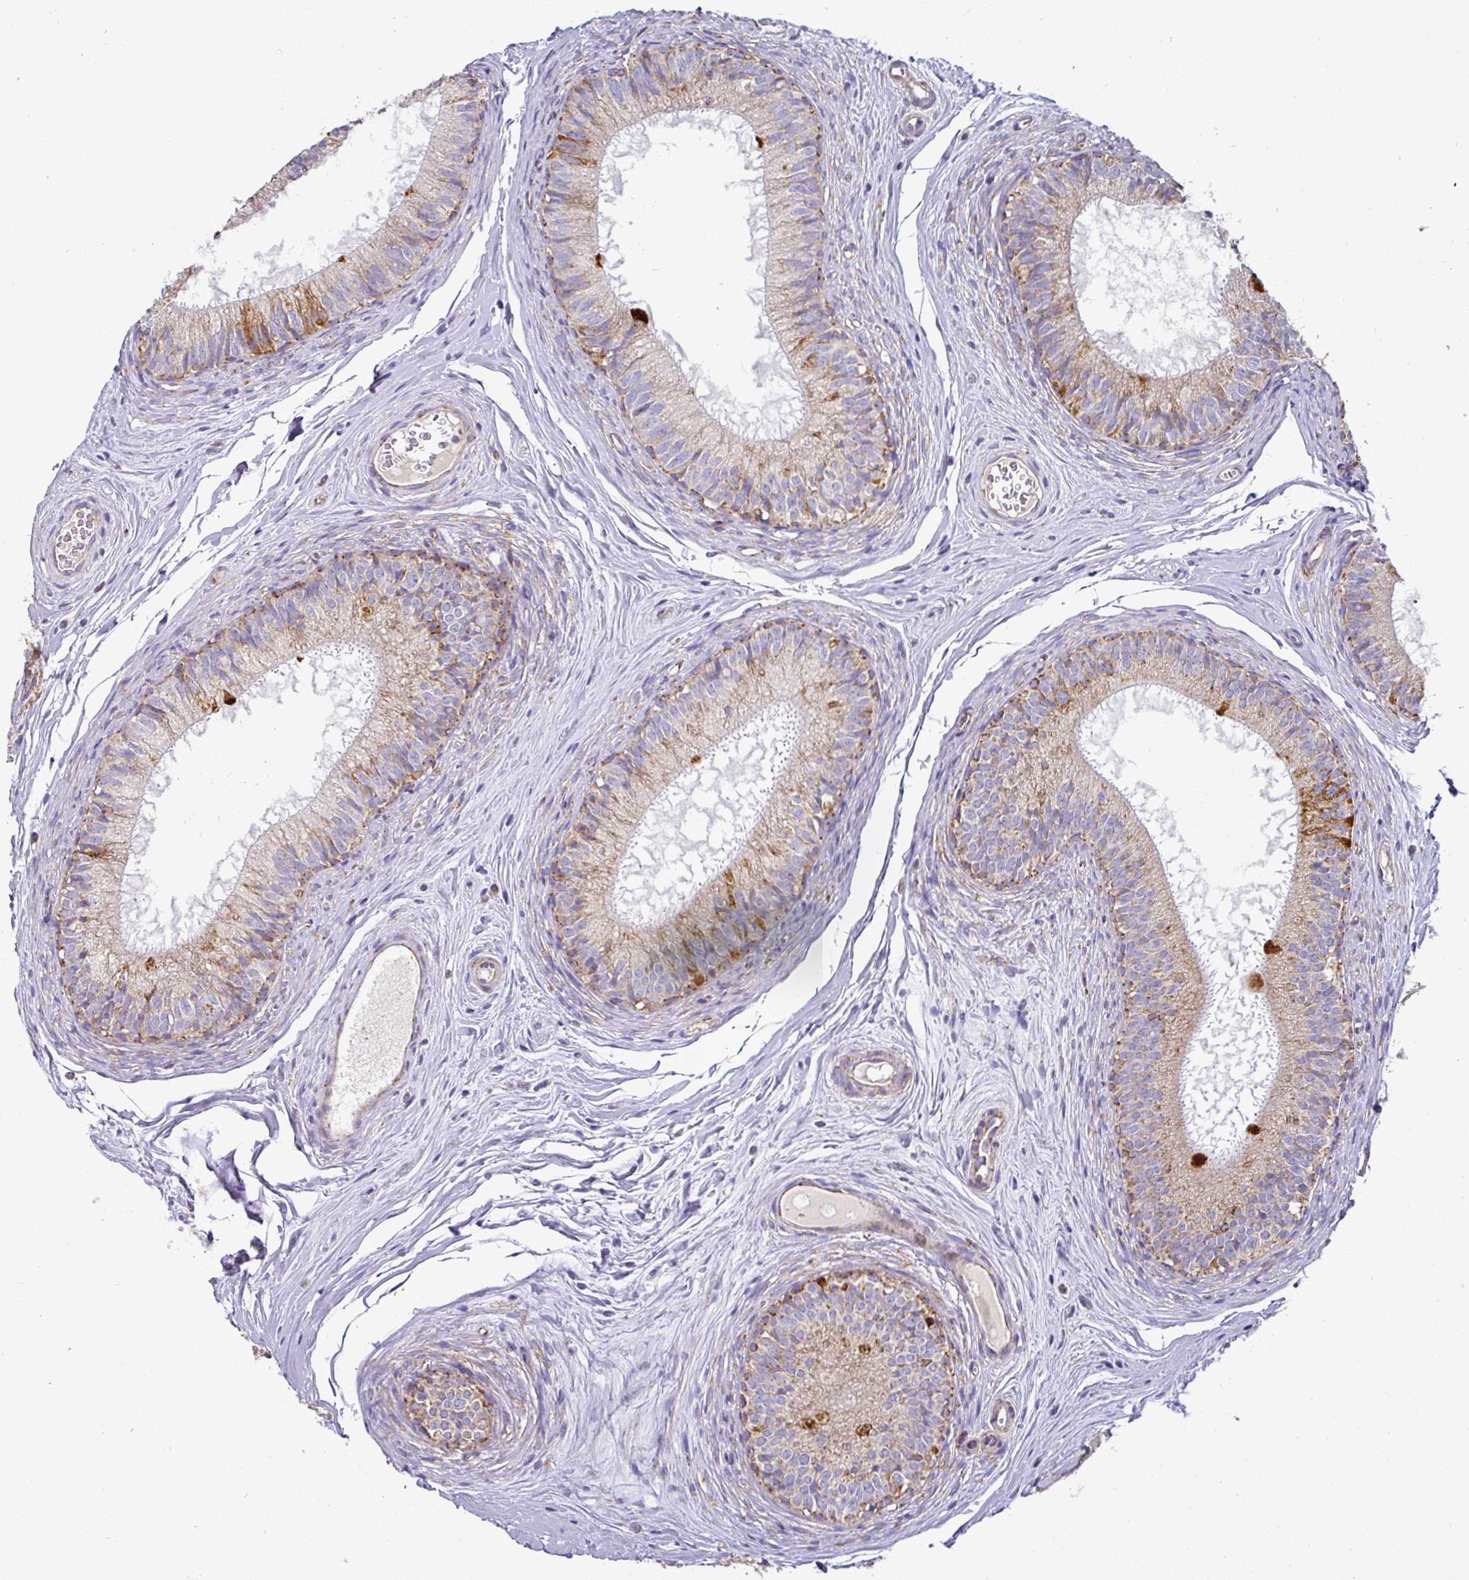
{"staining": {"intensity": "moderate", "quantity": "25%-75%", "location": "cytoplasmic/membranous"}, "tissue": "epididymis", "cell_type": "Glandular cells", "image_type": "normal", "snomed": [{"axis": "morphology", "description": "Normal tissue, NOS"}, {"axis": "topography", "description": "Epididymis"}], "caption": "Brown immunohistochemical staining in benign epididymis reveals moderate cytoplasmic/membranous positivity in approximately 25%-75% of glandular cells. Immunohistochemistry stains the protein of interest in brown and the nuclei are stained blue.", "gene": "UQCRFS1", "patient": {"sex": "male", "age": 25}}